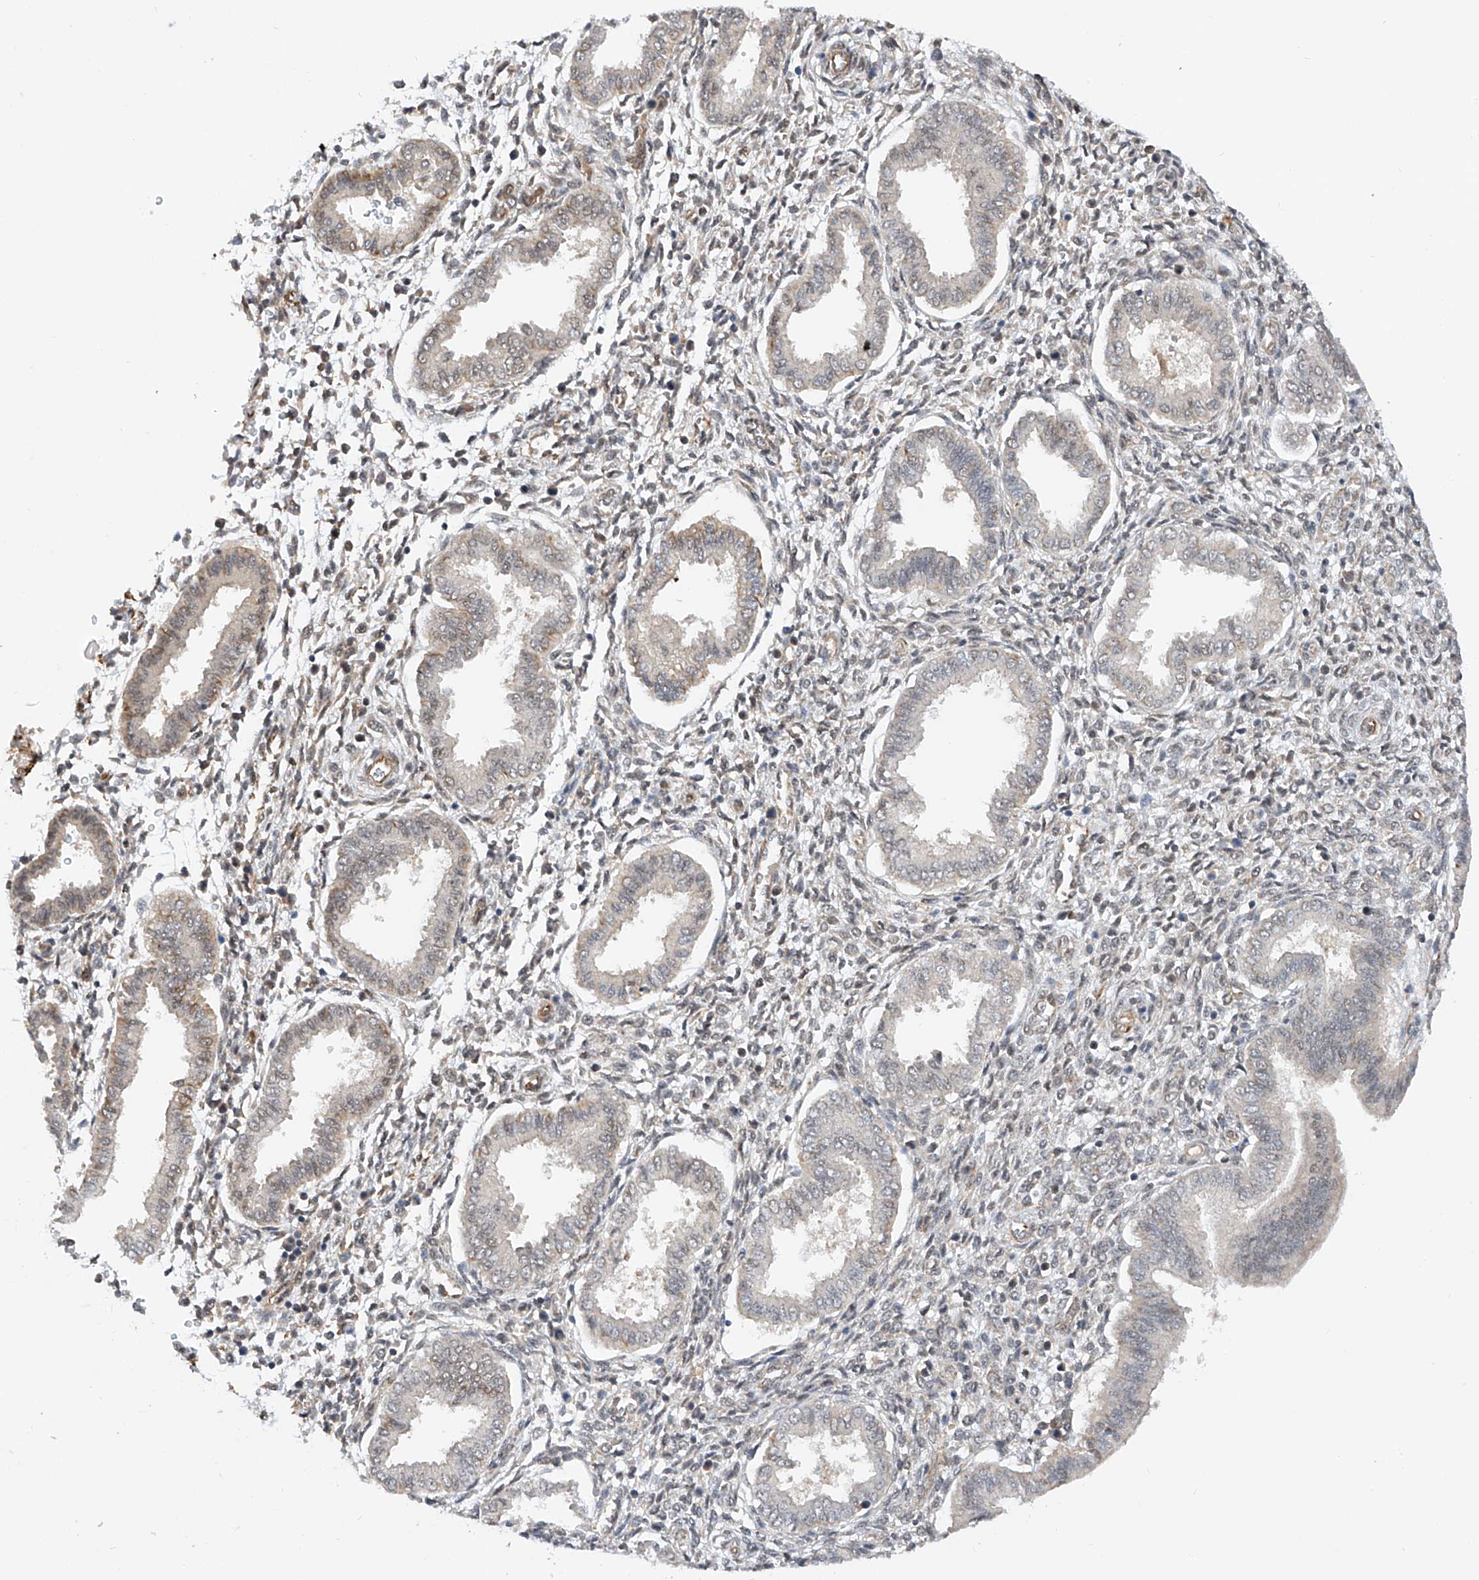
{"staining": {"intensity": "weak", "quantity": "<25%", "location": "cytoplasmic/membranous"}, "tissue": "endometrium", "cell_type": "Cells in endometrial stroma", "image_type": "normal", "snomed": [{"axis": "morphology", "description": "Normal tissue, NOS"}, {"axis": "topography", "description": "Endometrium"}], "caption": "DAB immunohistochemical staining of normal endometrium reveals no significant expression in cells in endometrial stroma. (Stains: DAB immunohistochemistry with hematoxylin counter stain, Microscopy: brightfield microscopy at high magnification).", "gene": "AMD1", "patient": {"sex": "female", "age": 24}}